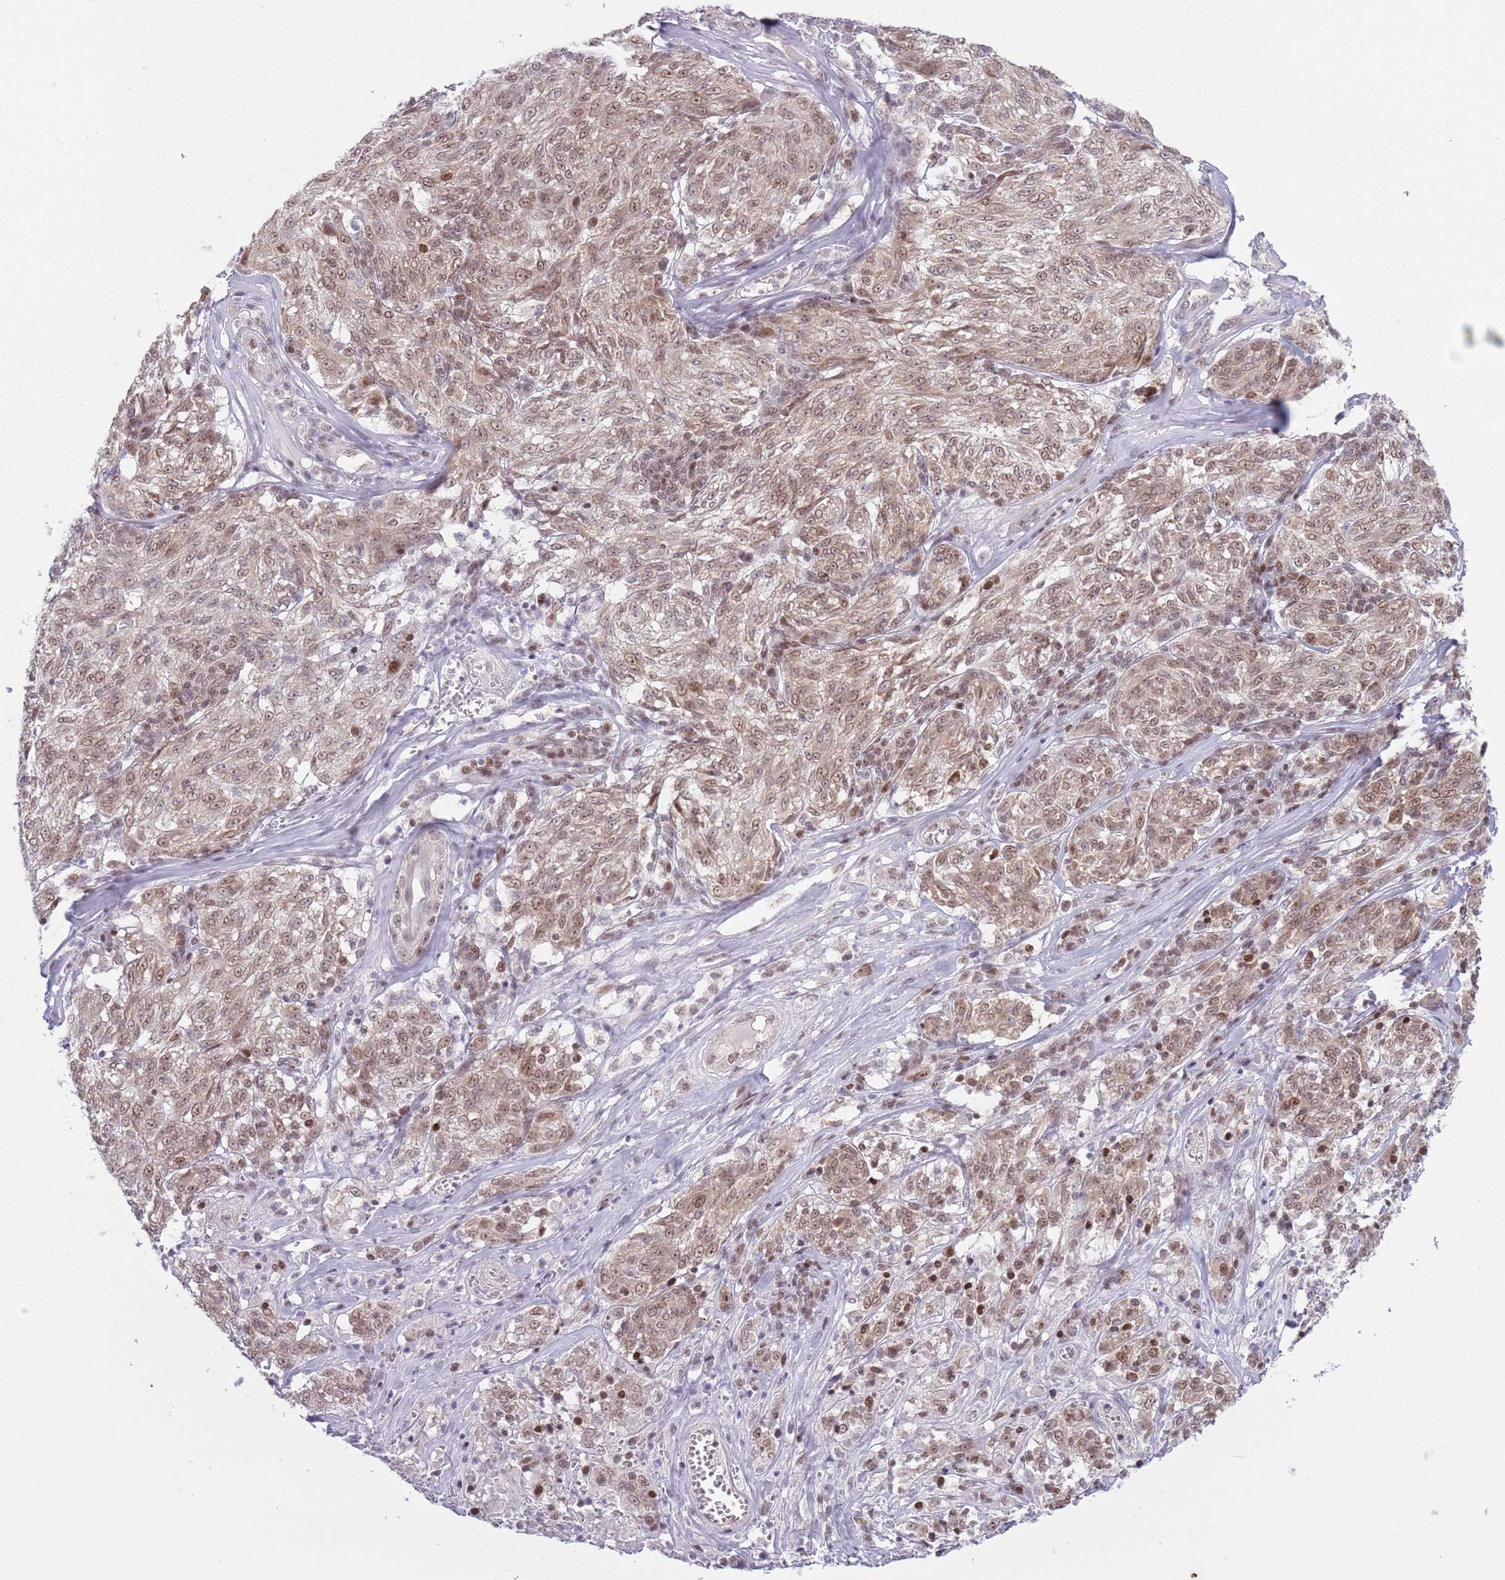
{"staining": {"intensity": "moderate", "quantity": ">75%", "location": "cytoplasmic/membranous,nuclear"}, "tissue": "melanoma", "cell_type": "Tumor cells", "image_type": "cancer", "snomed": [{"axis": "morphology", "description": "Malignant melanoma, NOS"}, {"axis": "topography", "description": "Skin"}], "caption": "High-magnification brightfield microscopy of melanoma stained with DAB (brown) and counterstained with hematoxylin (blue). tumor cells exhibit moderate cytoplasmic/membranous and nuclear expression is appreciated in about>75% of cells. (DAB = brown stain, brightfield microscopy at high magnification).", "gene": "MRPL34", "patient": {"sex": "female", "age": 63}}